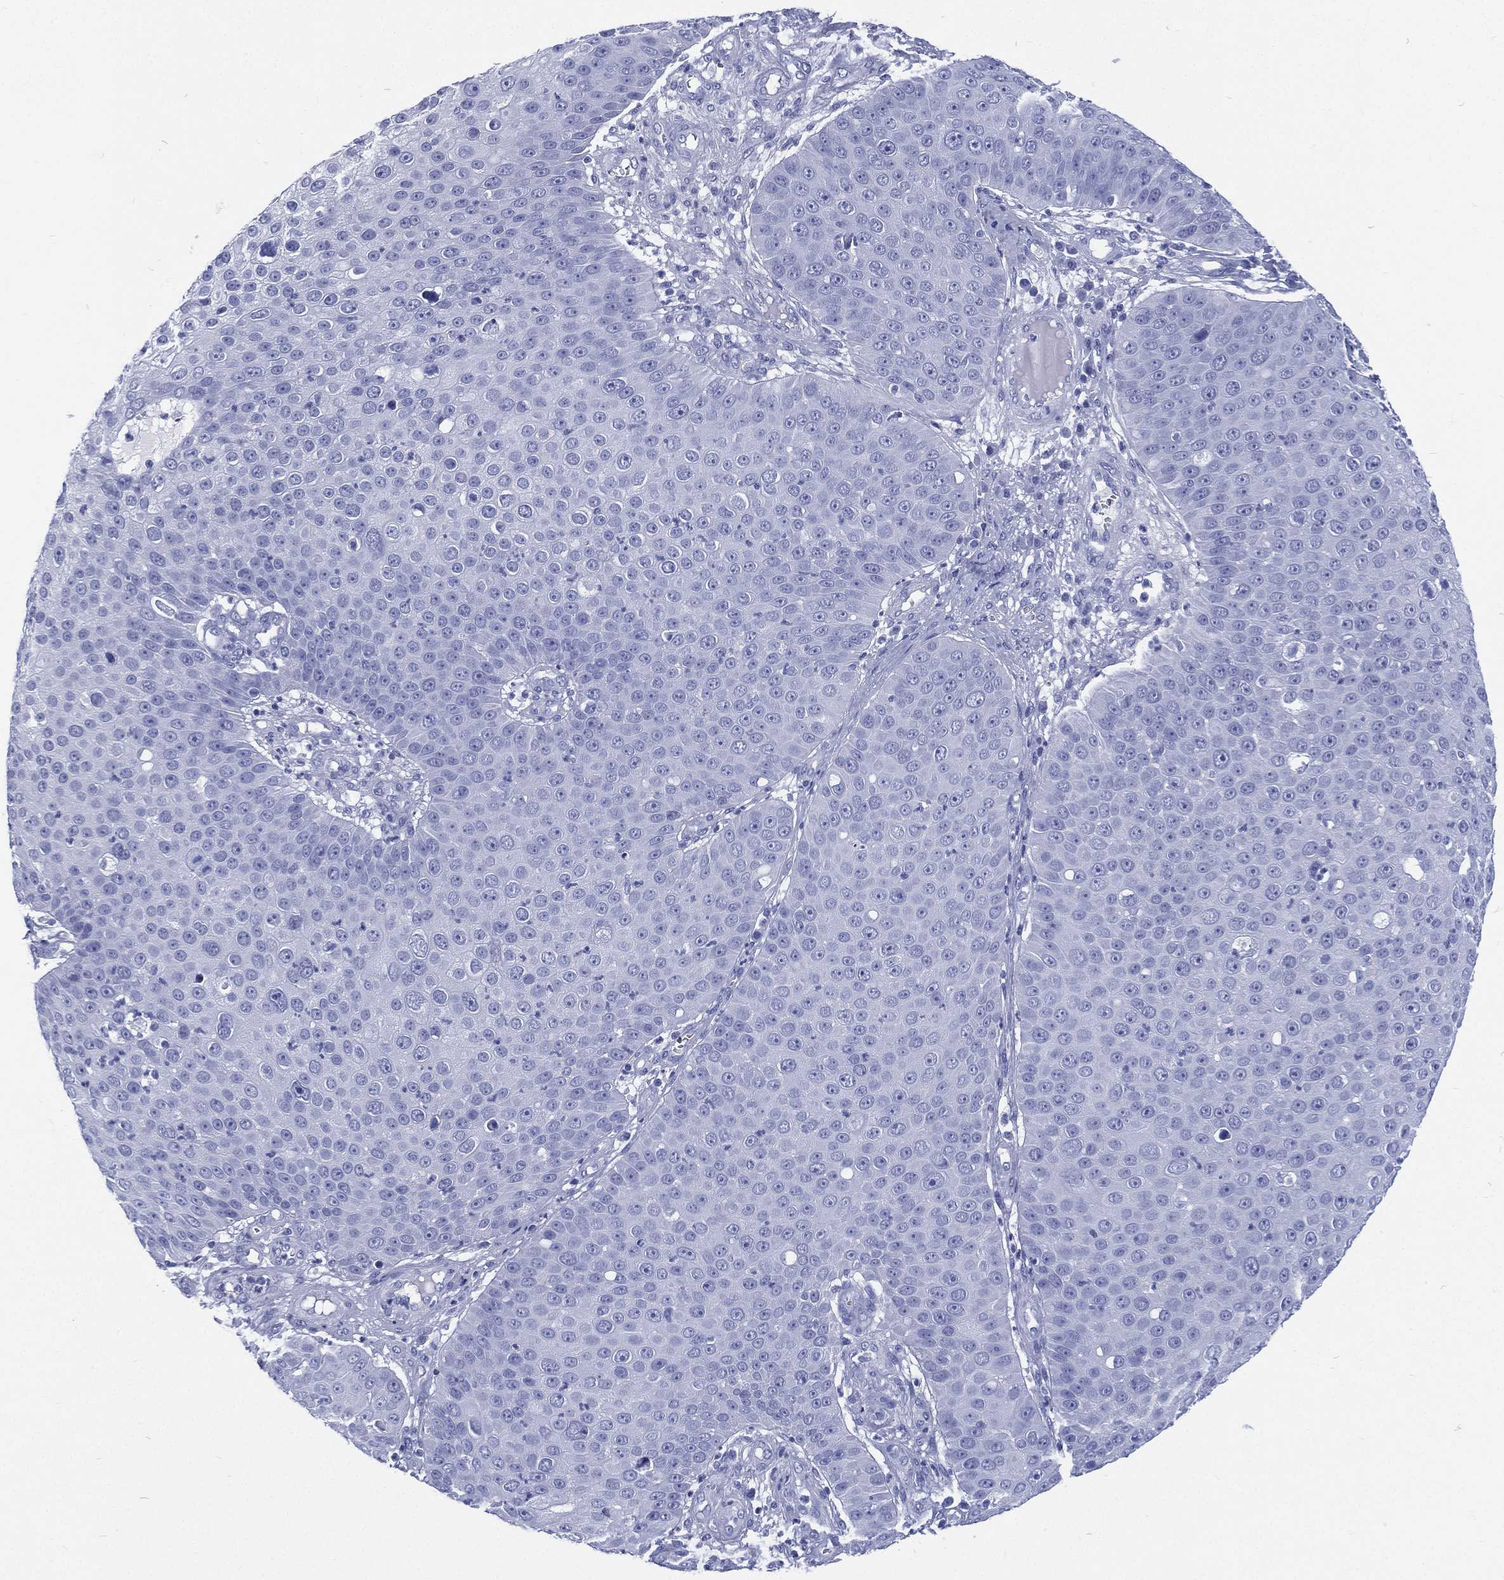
{"staining": {"intensity": "negative", "quantity": "none", "location": "none"}, "tissue": "skin cancer", "cell_type": "Tumor cells", "image_type": "cancer", "snomed": [{"axis": "morphology", "description": "Squamous cell carcinoma, NOS"}, {"axis": "topography", "description": "Skin"}], "caption": "This image is of squamous cell carcinoma (skin) stained with immunohistochemistry to label a protein in brown with the nuclei are counter-stained blue. There is no staining in tumor cells. (DAB immunohistochemistry with hematoxylin counter stain).", "gene": "RSPH4A", "patient": {"sex": "male", "age": 71}}